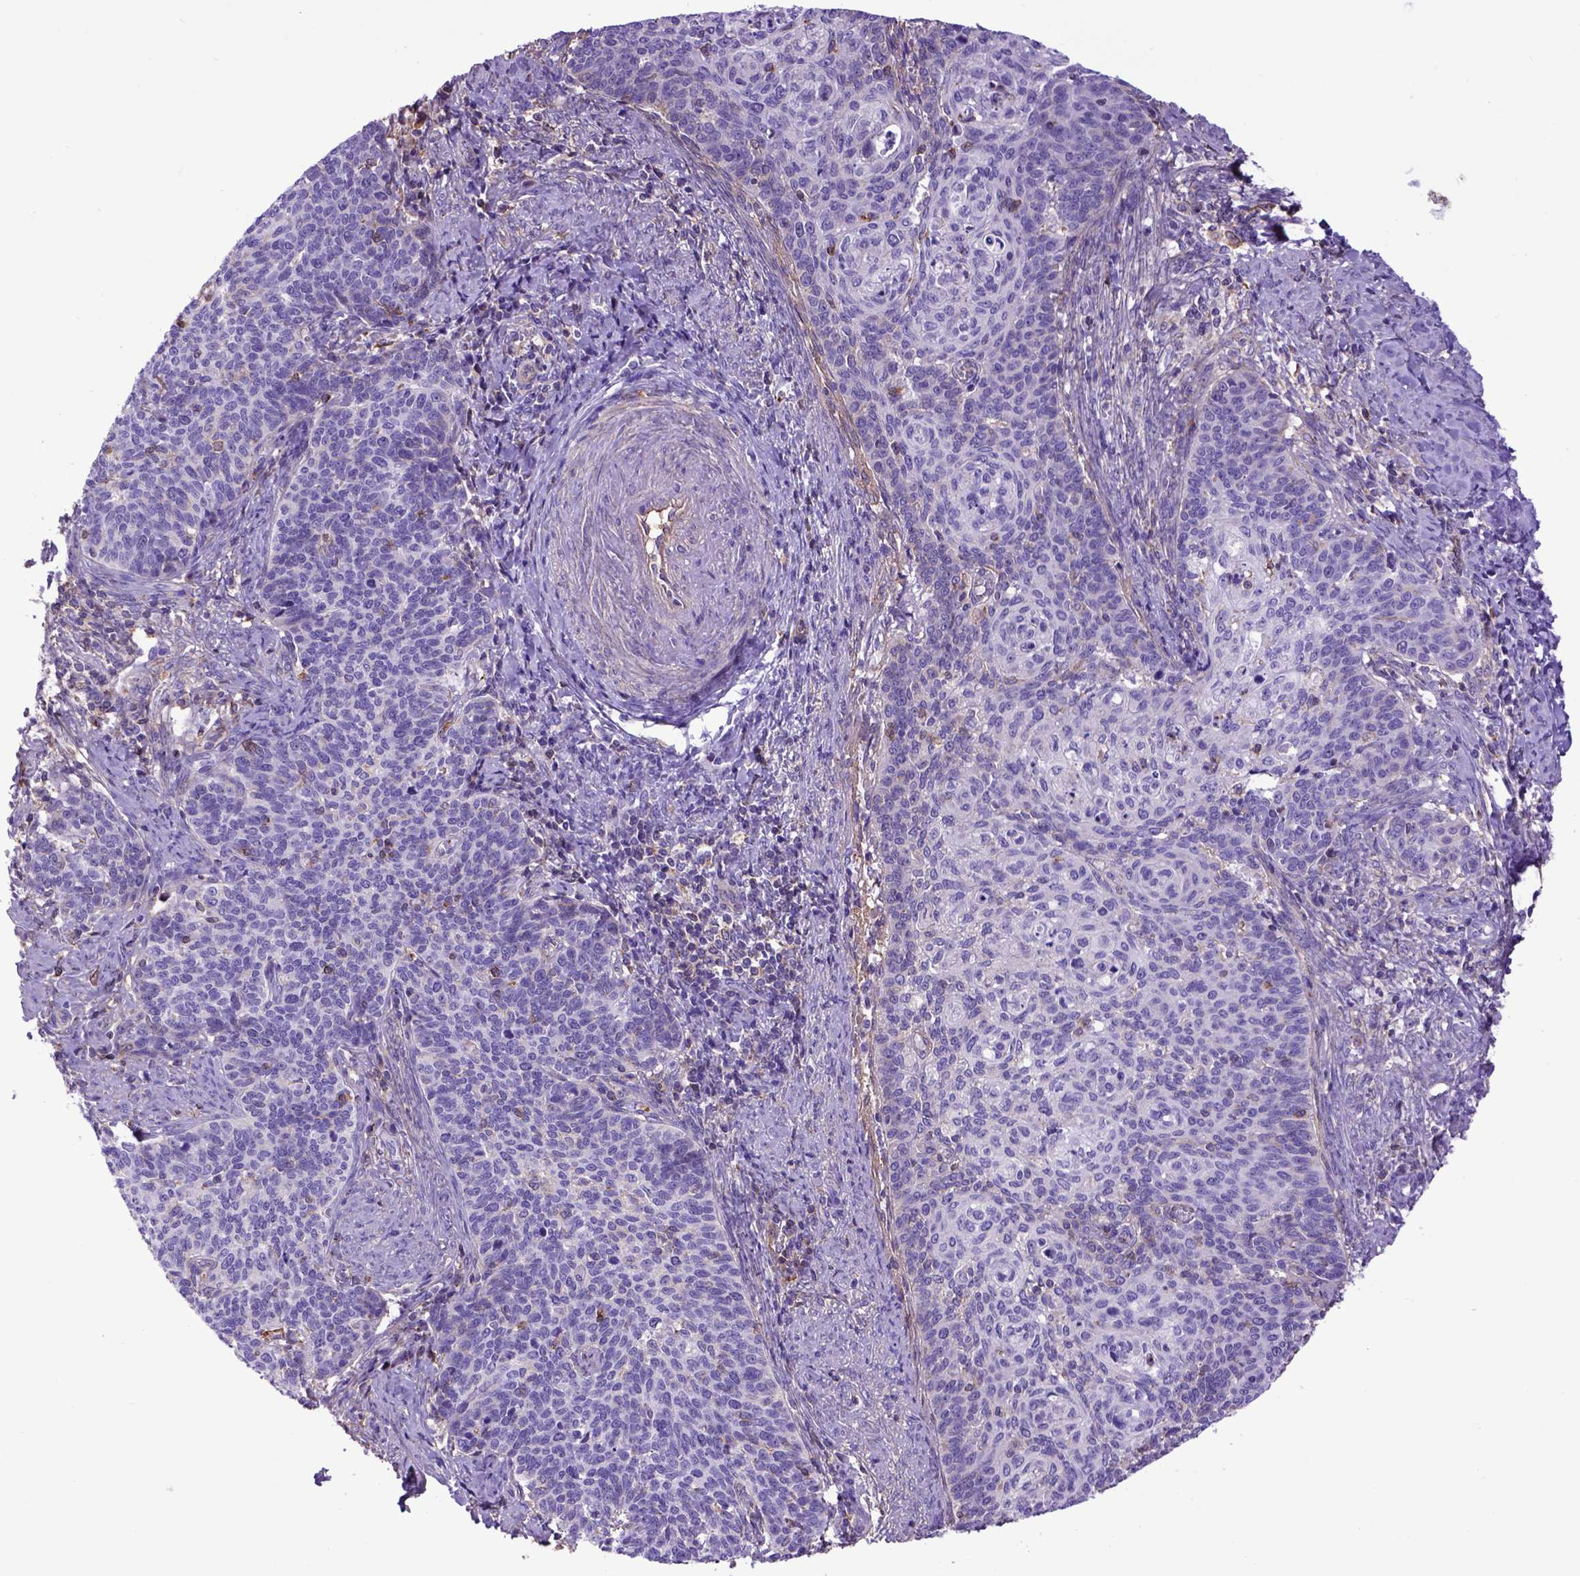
{"staining": {"intensity": "negative", "quantity": "none", "location": "none"}, "tissue": "cervical cancer", "cell_type": "Tumor cells", "image_type": "cancer", "snomed": [{"axis": "morphology", "description": "Normal tissue, NOS"}, {"axis": "morphology", "description": "Squamous cell carcinoma, NOS"}, {"axis": "topography", "description": "Cervix"}], "caption": "Protein analysis of cervical cancer (squamous cell carcinoma) reveals no significant expression in tumor cells. Brightfield microscopy of immunohistochemistry stained with DAB (3,3'-diaminobenzidine) (brown) and hematoxylin (blue), captured at high magnification.", "gene": "ASAH2", "patient": {"sex": "female", "age": 39}}